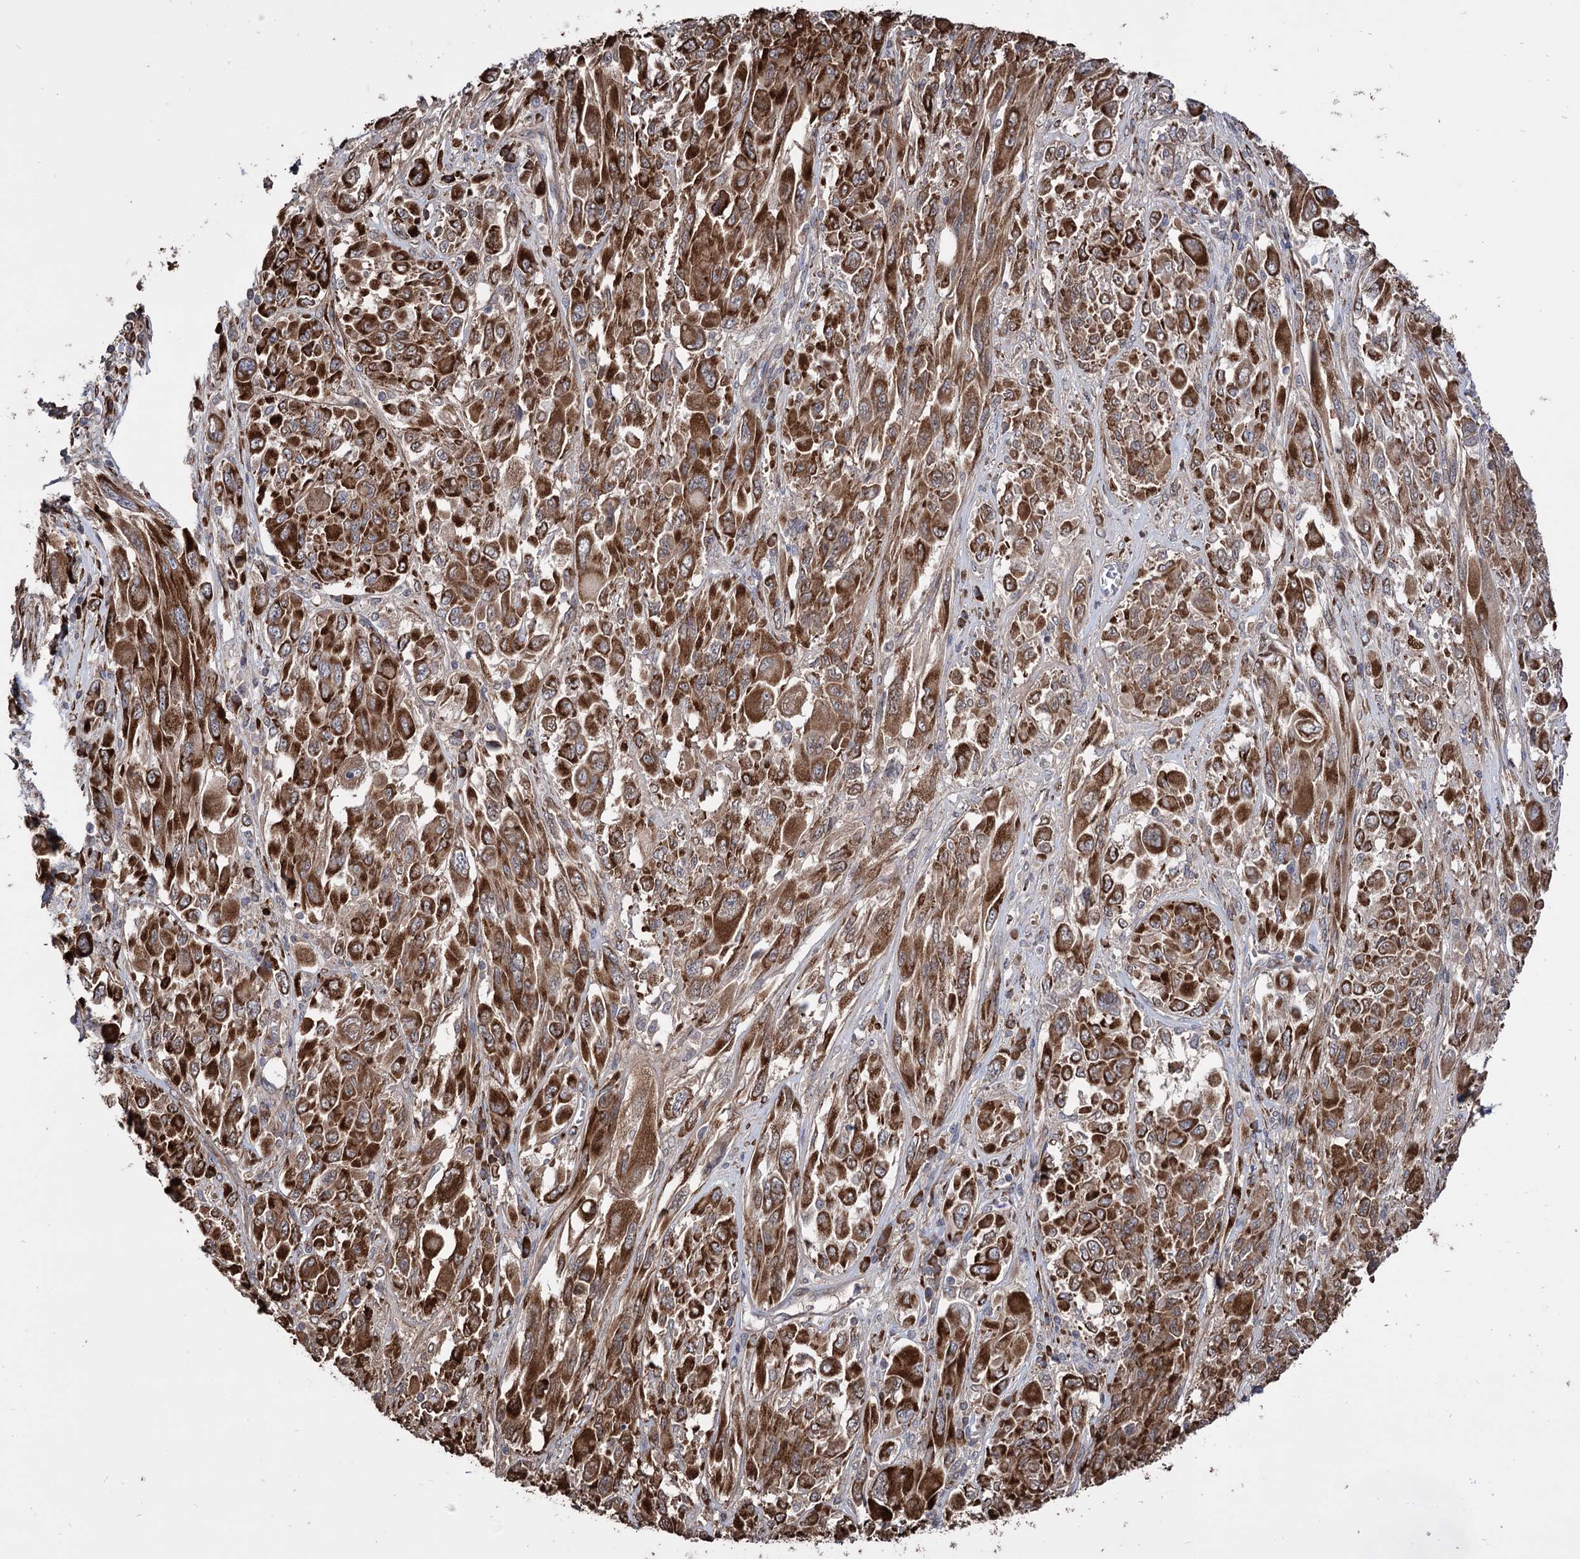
{"staining": {"intensity": "strong", "quantity": ">75%", "location": "cytoplasmic/membranous"}, "tissue": "melanoma", "cell_type": "Tumor cells", "image_type": "cancer", "snomed": [{"axis": "morphology", "description": "Malignant melanoma, NOS"}, {"axis": "topography", "description": "Skin"}], "caption": "Immunohistochemical staining of human melanoma shows high levels of strong cytoplasmic/membranous expression in about >75% of tumor cells.", "gene": "CDAN1", "patient": {"sex": "female", "age": 91}}